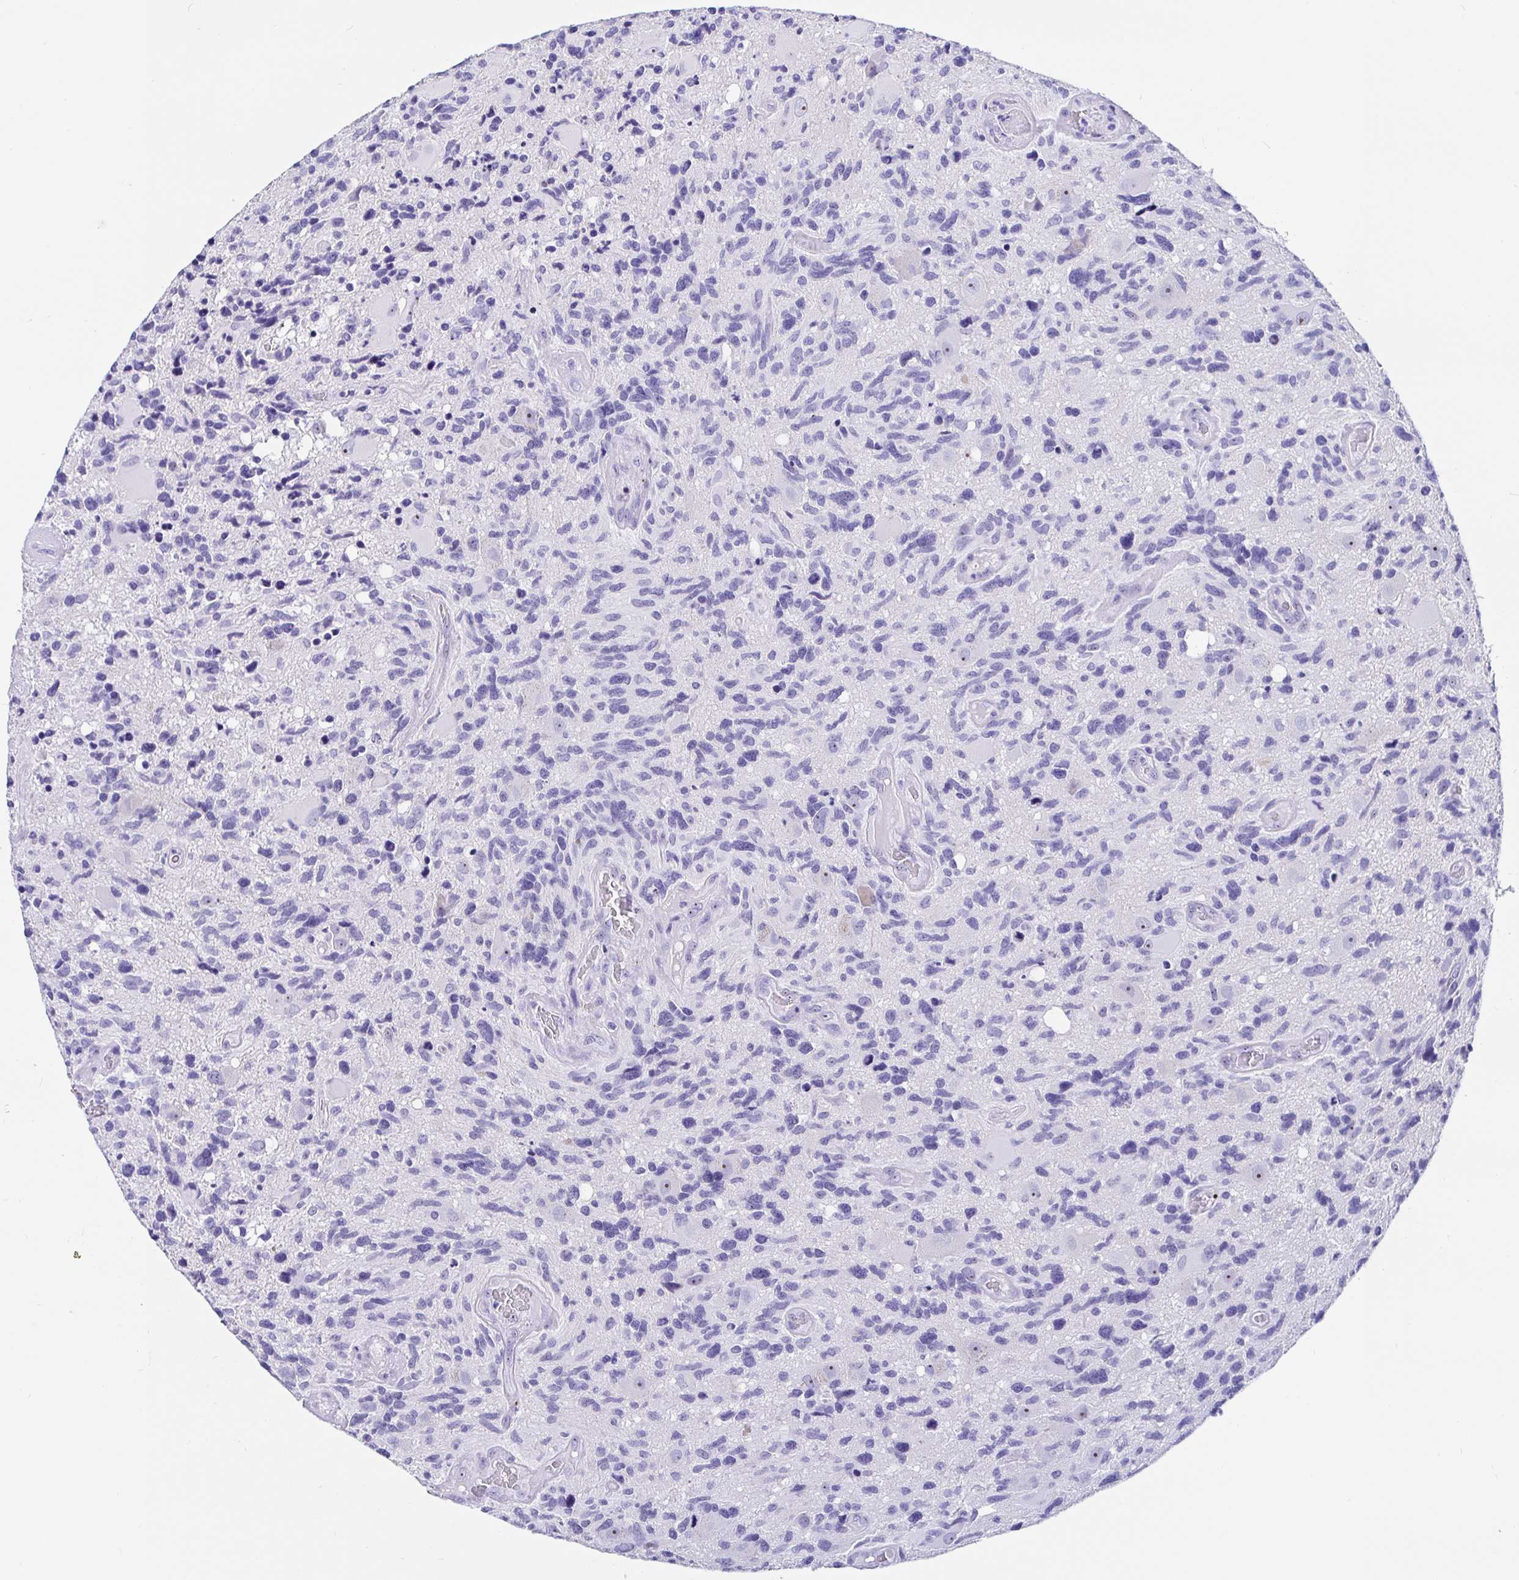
{"staining": {"intensity": "negative", "quantity": "none", "location": "none"}, "tissue": "glioma", "cell_type": "Tumor cells", "image_type": "cancer", "snomed": [{"axis": "morphology", "description": "Glioma, malignant, High grade"}, {"axis": "topography", "description": "Brain"}], "caption": "The IHC image has no significant staining in tumor cells of glioma tissue. The staining was performed using DAB to visualize the protein expression in brown, while the nuclei were stained in blue with hematoxylin (Magnification: 20x).", "gene": "PRAMEF19", "patient": {"sex": "male", "age": 49}}